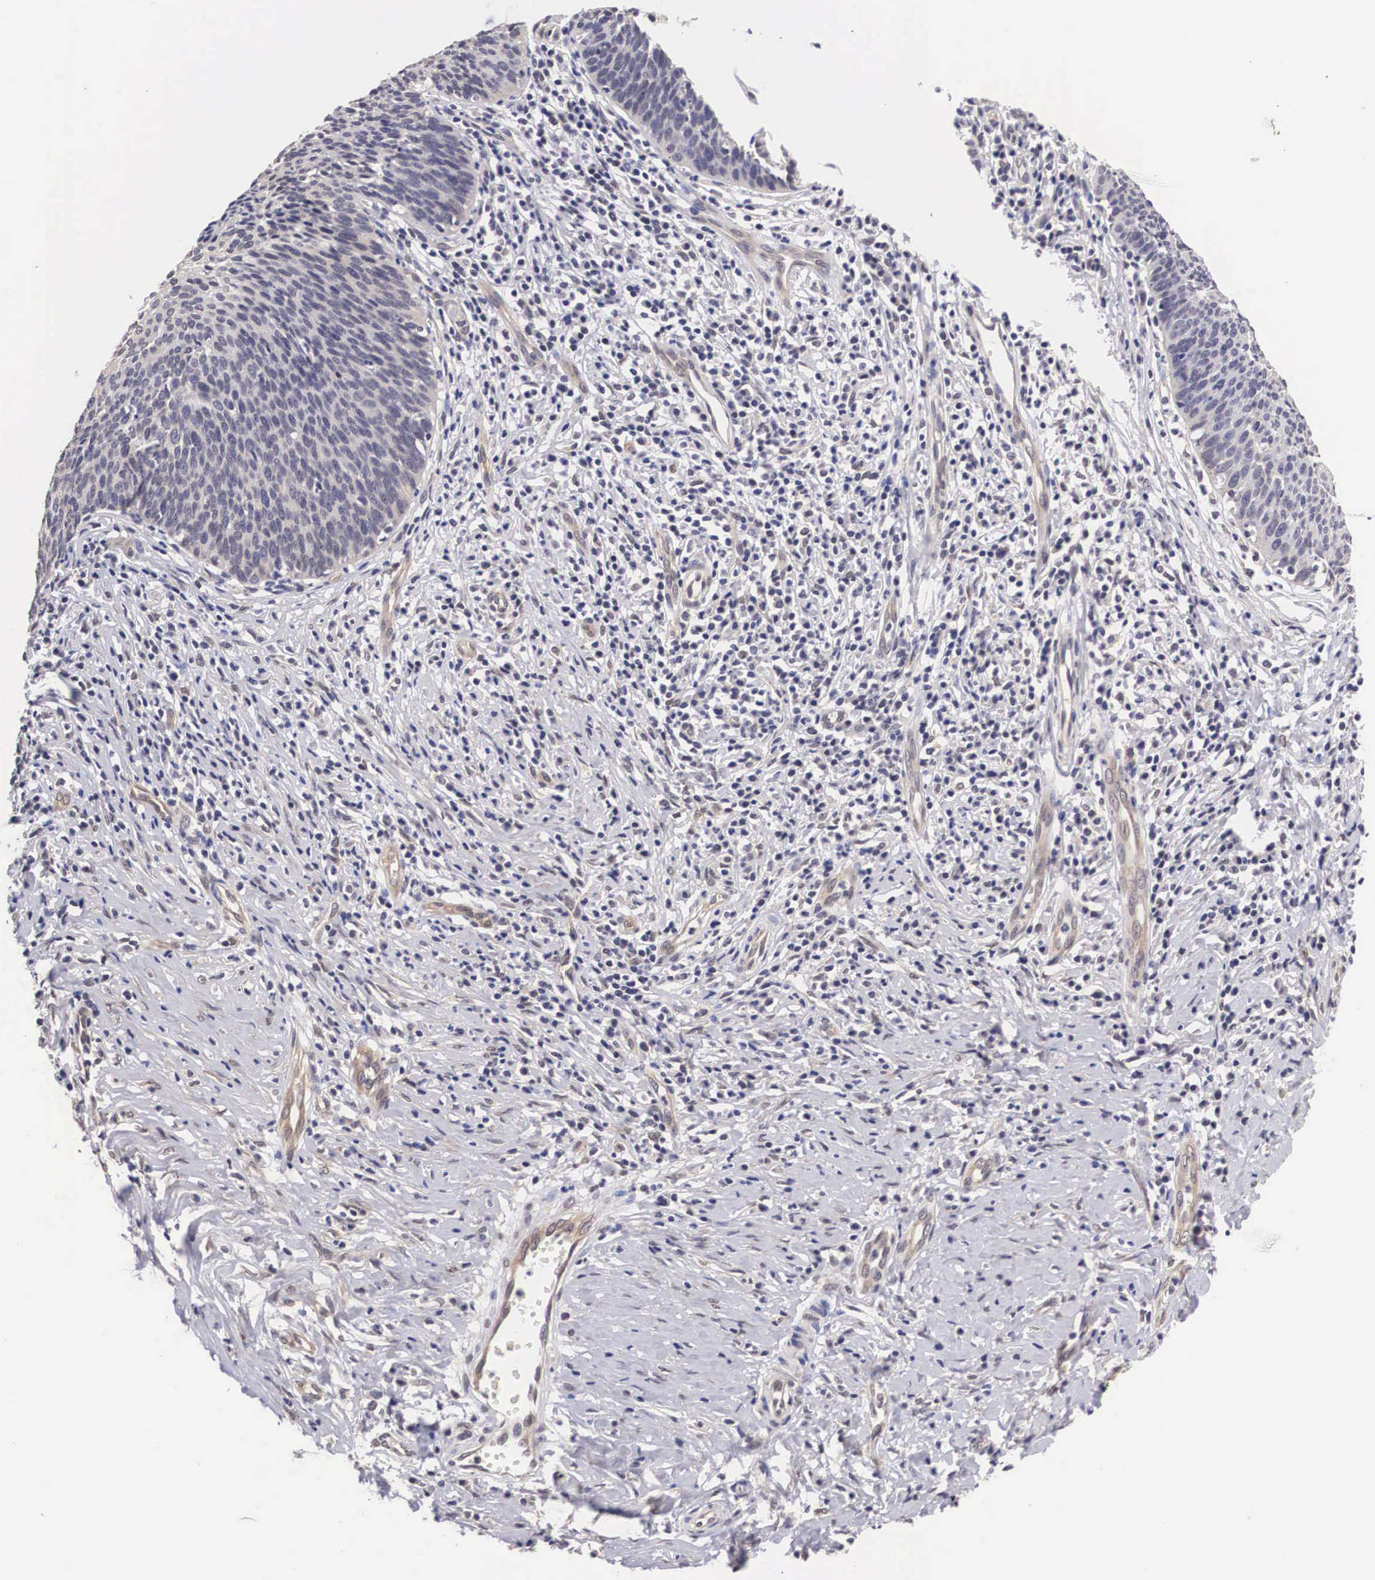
{"staining": {"intensity": "negative", "quantity": "none", "location": "none"}, "tissue": "cervical cancer", "cell_type": "Tumor cells", "image_type": "cancer", "snomed": [{"axis": "morphology", "description": "Squamous cell carcinoma, NOS"}, {"axis": "topography", "description": "Cervix"}], "caption": "Tumor cells show no significant staining in cervical cancer.", "gene": "OTX2", "patient": {"sex": "female", "age": 41}}